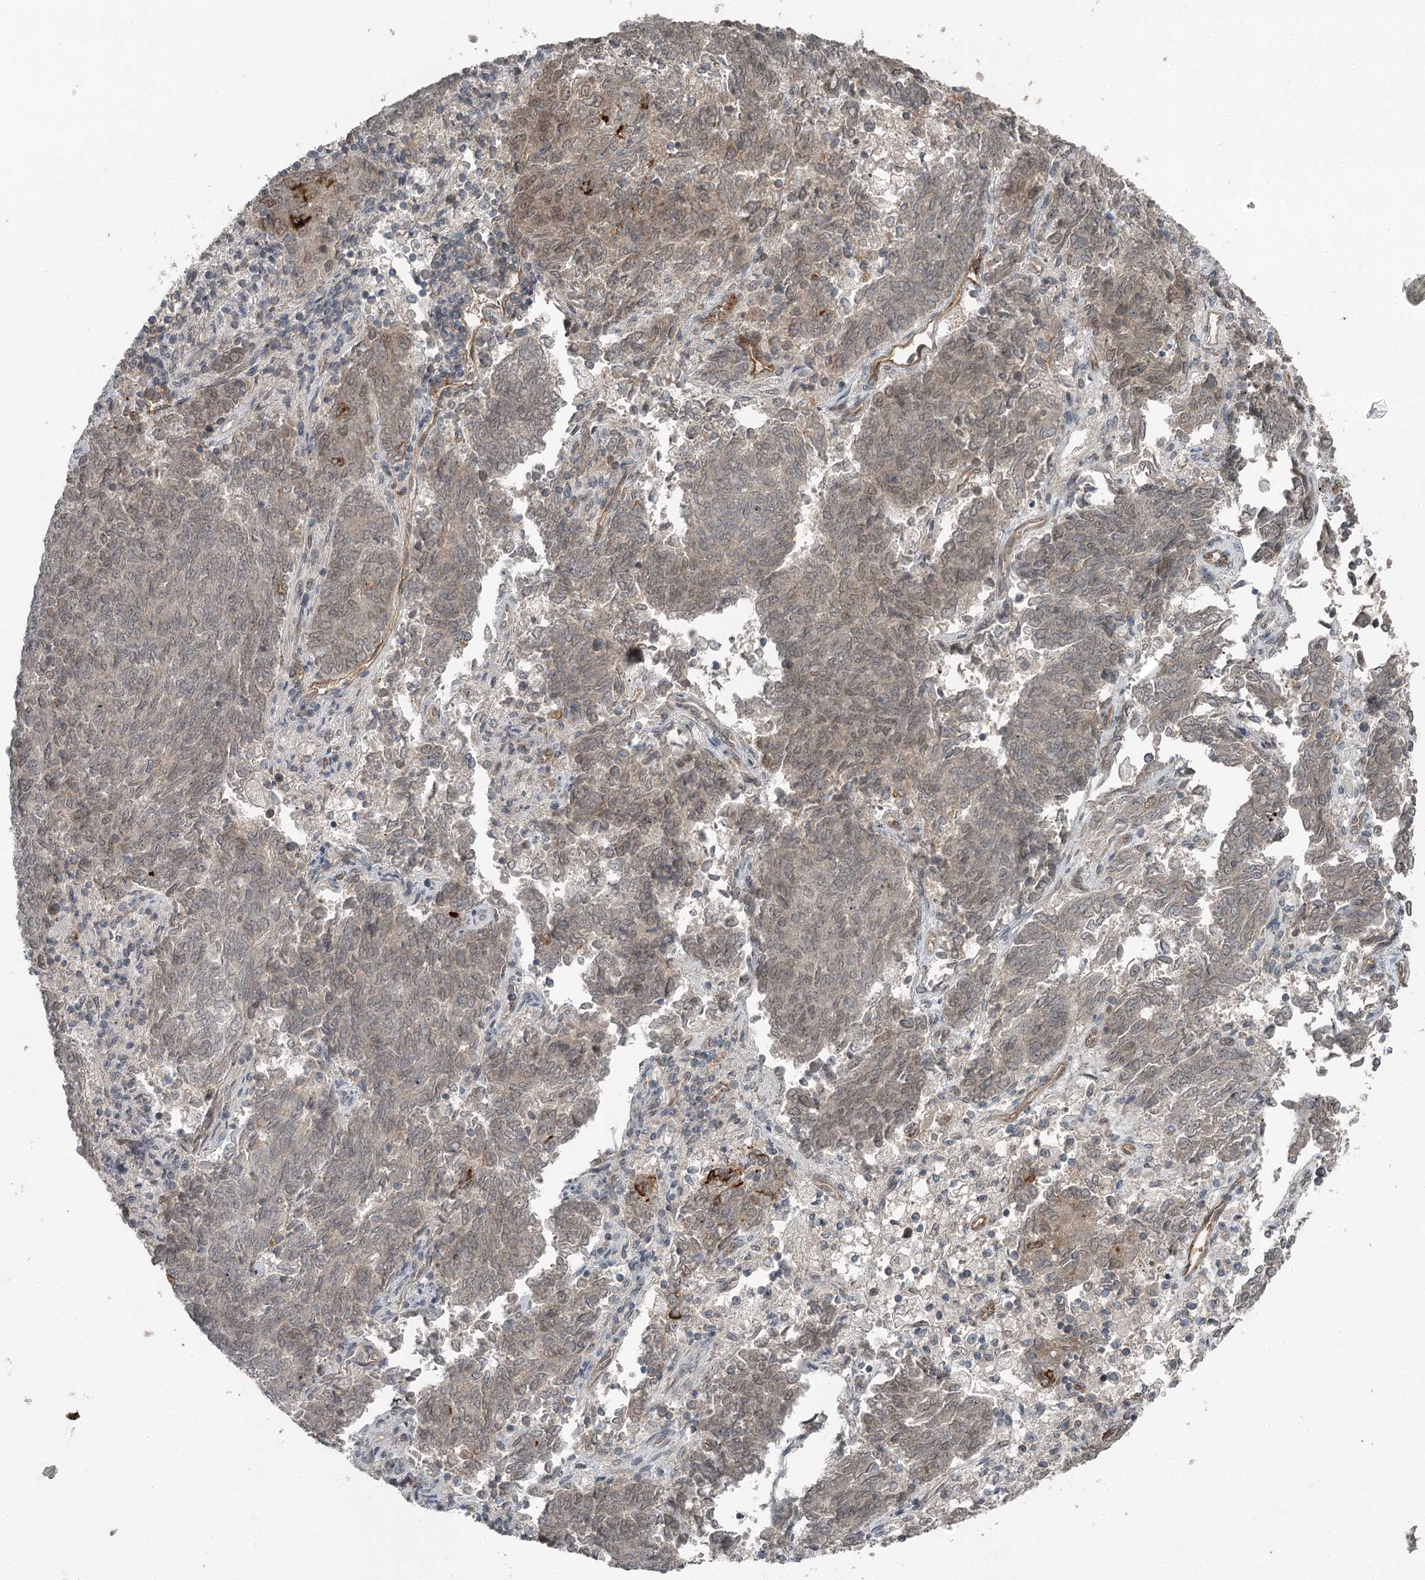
{"staining": {"intensity": "weak", "quantity": "25%-75%", "location": "cytoplasmic/membranous,nuclear"}, "tissue": "endometrial cancer", "cell_type": "Tumor cells", "image_type": "cancer", "snomed": [{"axis": "morphology", "description": "Adenocarcinoma, NOS"}, {"axis": "topography", "description": "Endometrium"}], "caption": "Human adenocarcinoma (endometrial) stained with a protein marker exhibits weak staining in tumor cells.", "gene": "SLC39A8", "patient": {"sex": "female", "age": 80}}